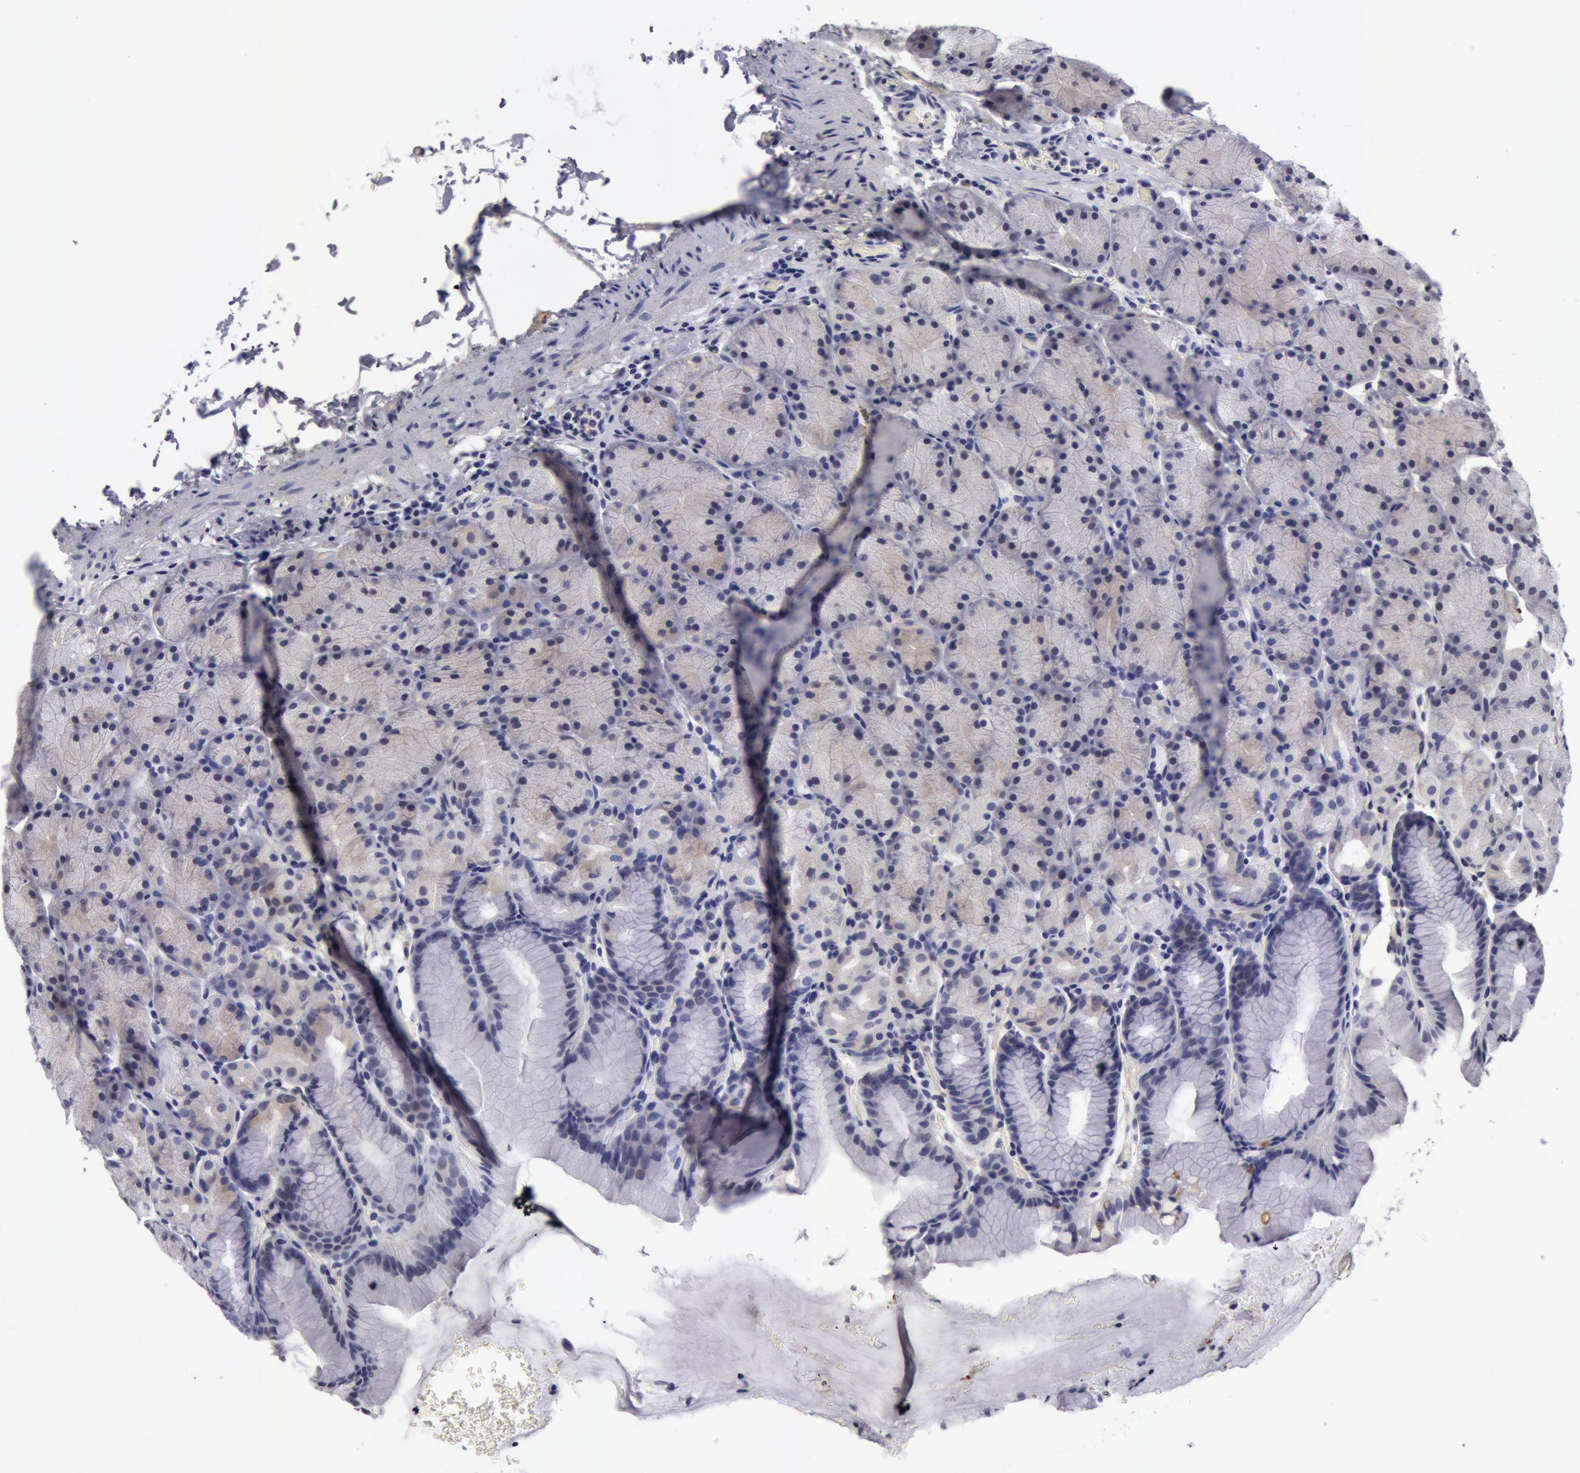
{"staining": {"intensity": "weak", "quantity": "<25%", "location": "cytoplasmic/membranous"}, "tissue": "stomach", "cell_type": "Glandular cells", "image_type": "normal", "snomed": [{"axis": "morphology", "description": "Normal tissue, NOS"}, {"axis": "topography", "description": "Stomach, upper"}], "caption": "The histopathology image displays no staining of glandular cells in normal stomach.", "gene": "NLGN4X", "patient": {"sex": "male", "age": 47}}